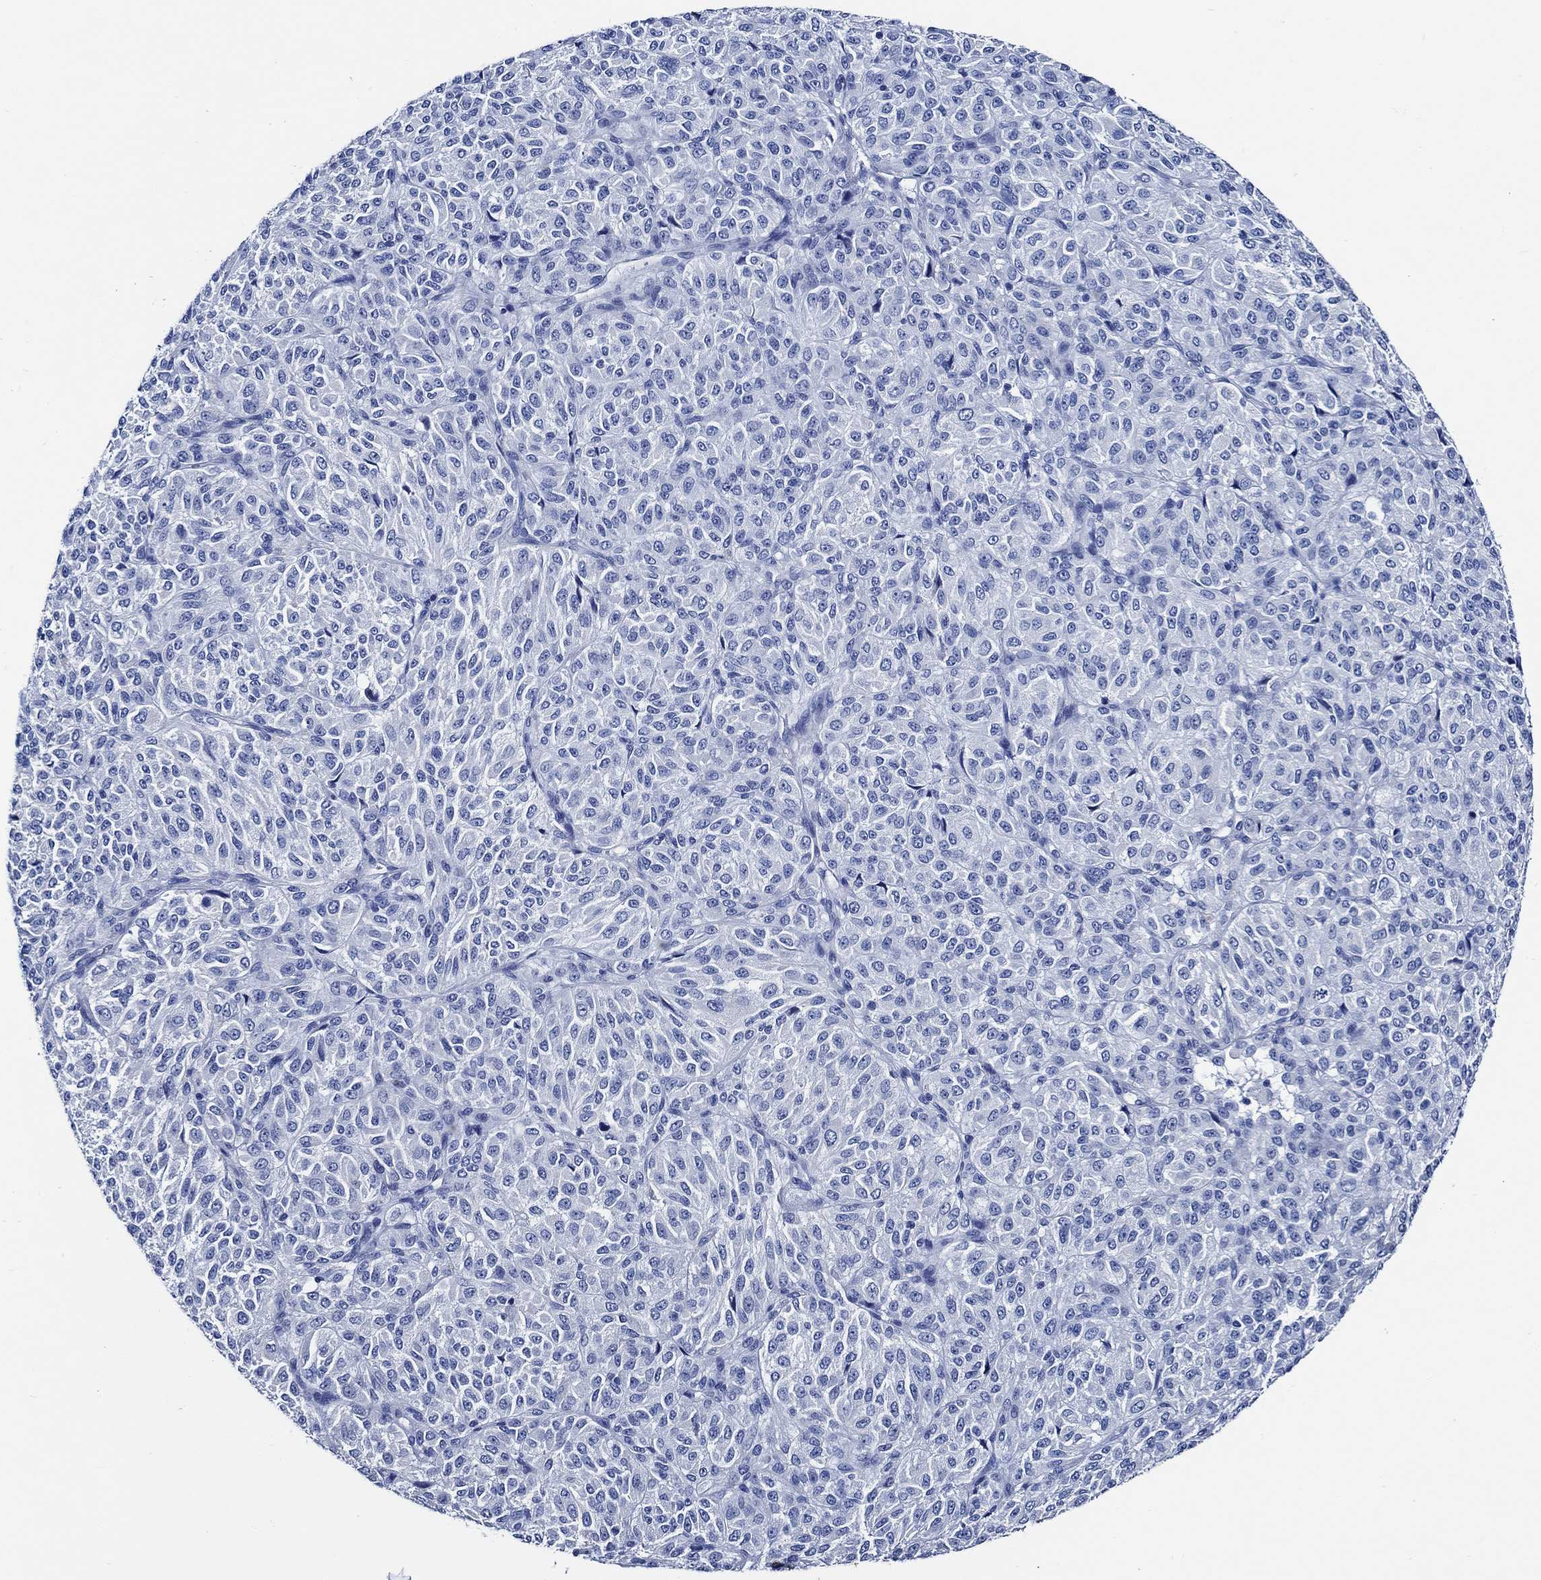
{"staining": {"intensity": "negative", "quantity": "none", "location": "none"}, "tissue": "melanoma", "cell_type": "Tumor cells", "image_type": "cancer", "snomed": [{"axis": "morphology", "description": "Malignant melanoma, Metastatic site"}, {"axis": "topography", "description": "Brain"}], "caption": "Malignant melanoma (metastatic site) was stained to show a protein in brown. There is no significant positivity in tumor cells.", "gene": "WDR62", "patient": {"sex": "female", "age": 56}}